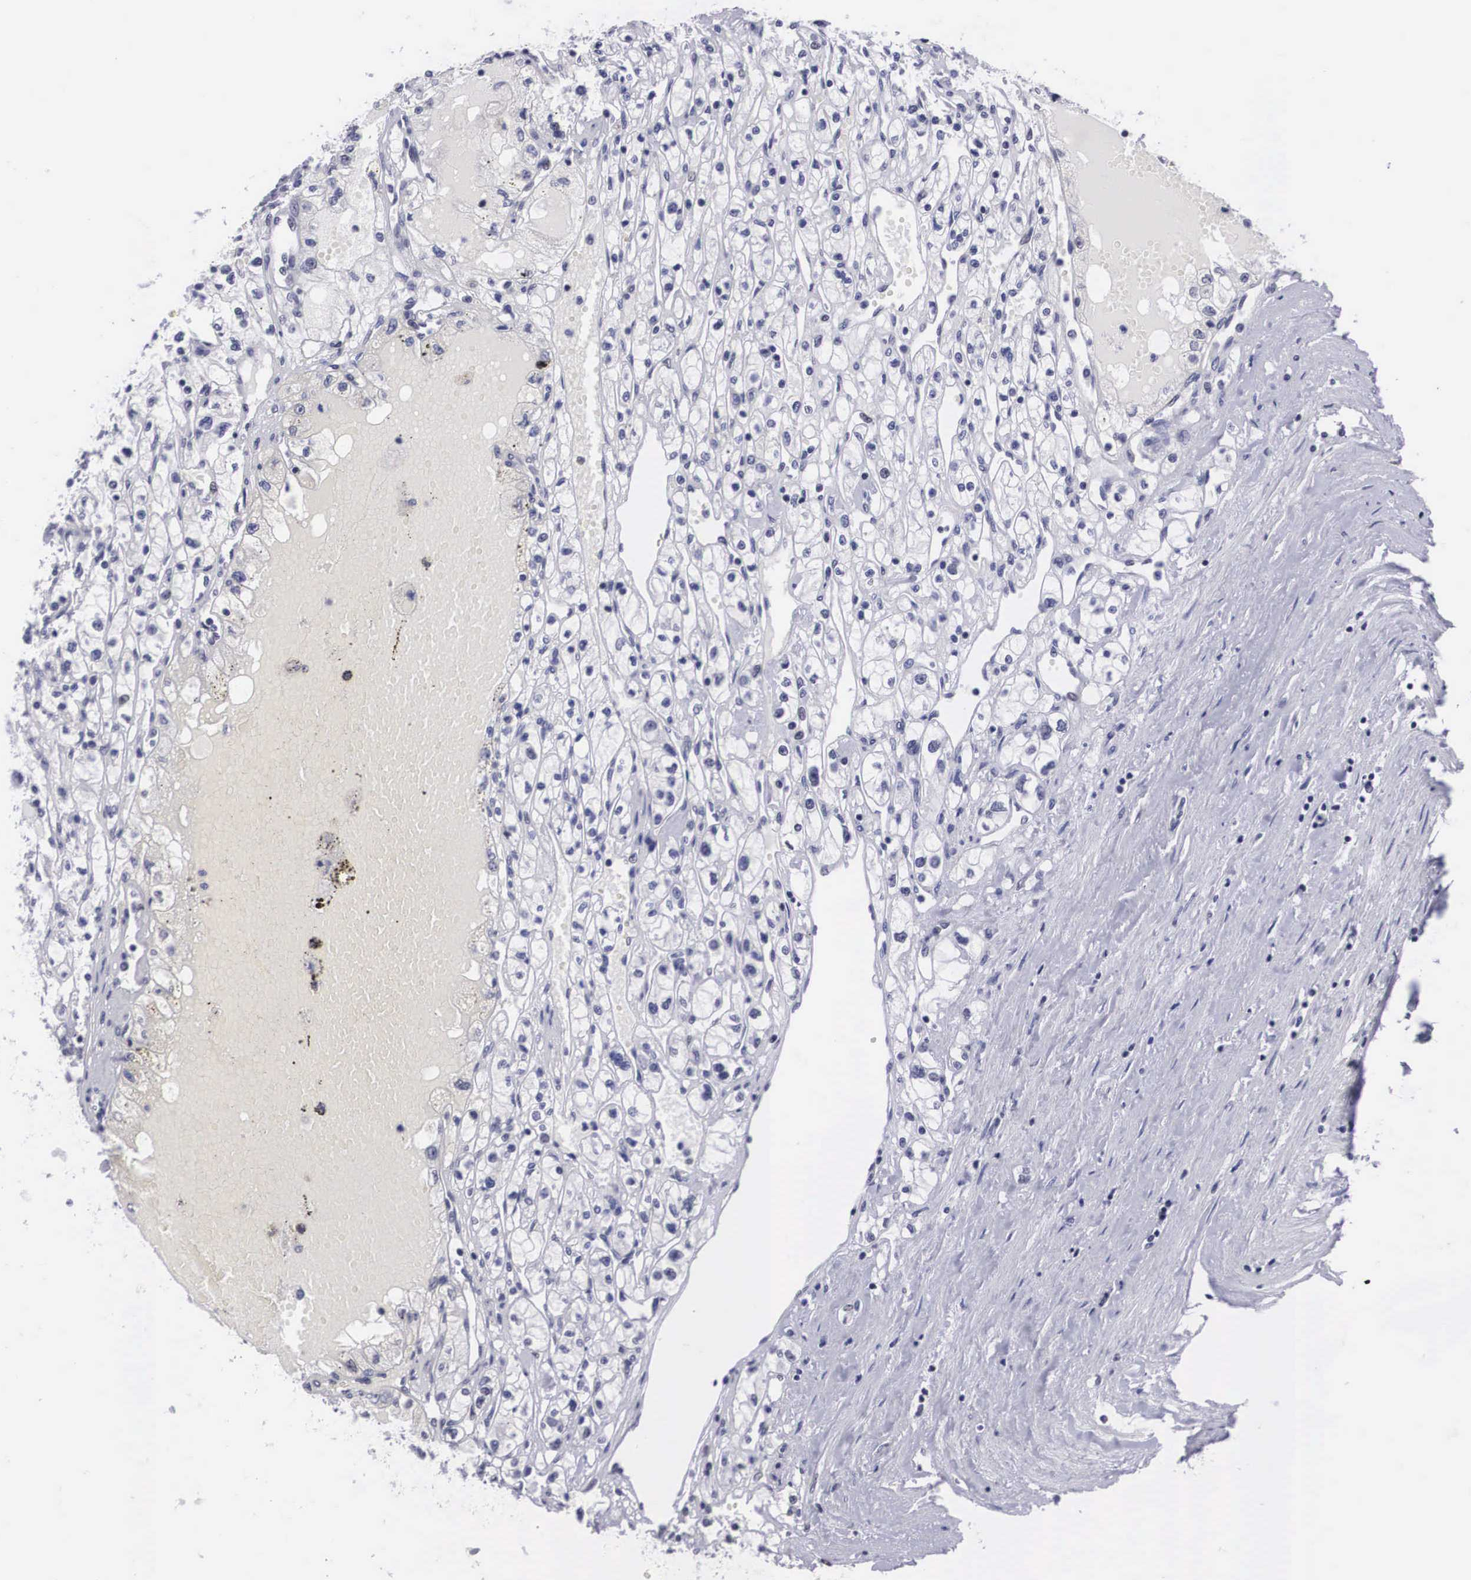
{"staining": {"intensity": "negative", "quantity": "none", "location": "none"}, "tissue": "renal cancer", "cell_type": "Tumor cells", "image_type": "cancer", "snomed": [{"axis": "morphology", "description": "Adenocarcinoma, NOS"}, {"axis": "topography", "description": "Kidney"}], "caption": "An immunohistochemistry (IHC) histopathology image of renal cancer is shown. There is no staining in tumor cells of renal cancer. Nuclei are stained in blue.", "gene": "C22orf31", "patient": {"sex": "male", "age": 56}}